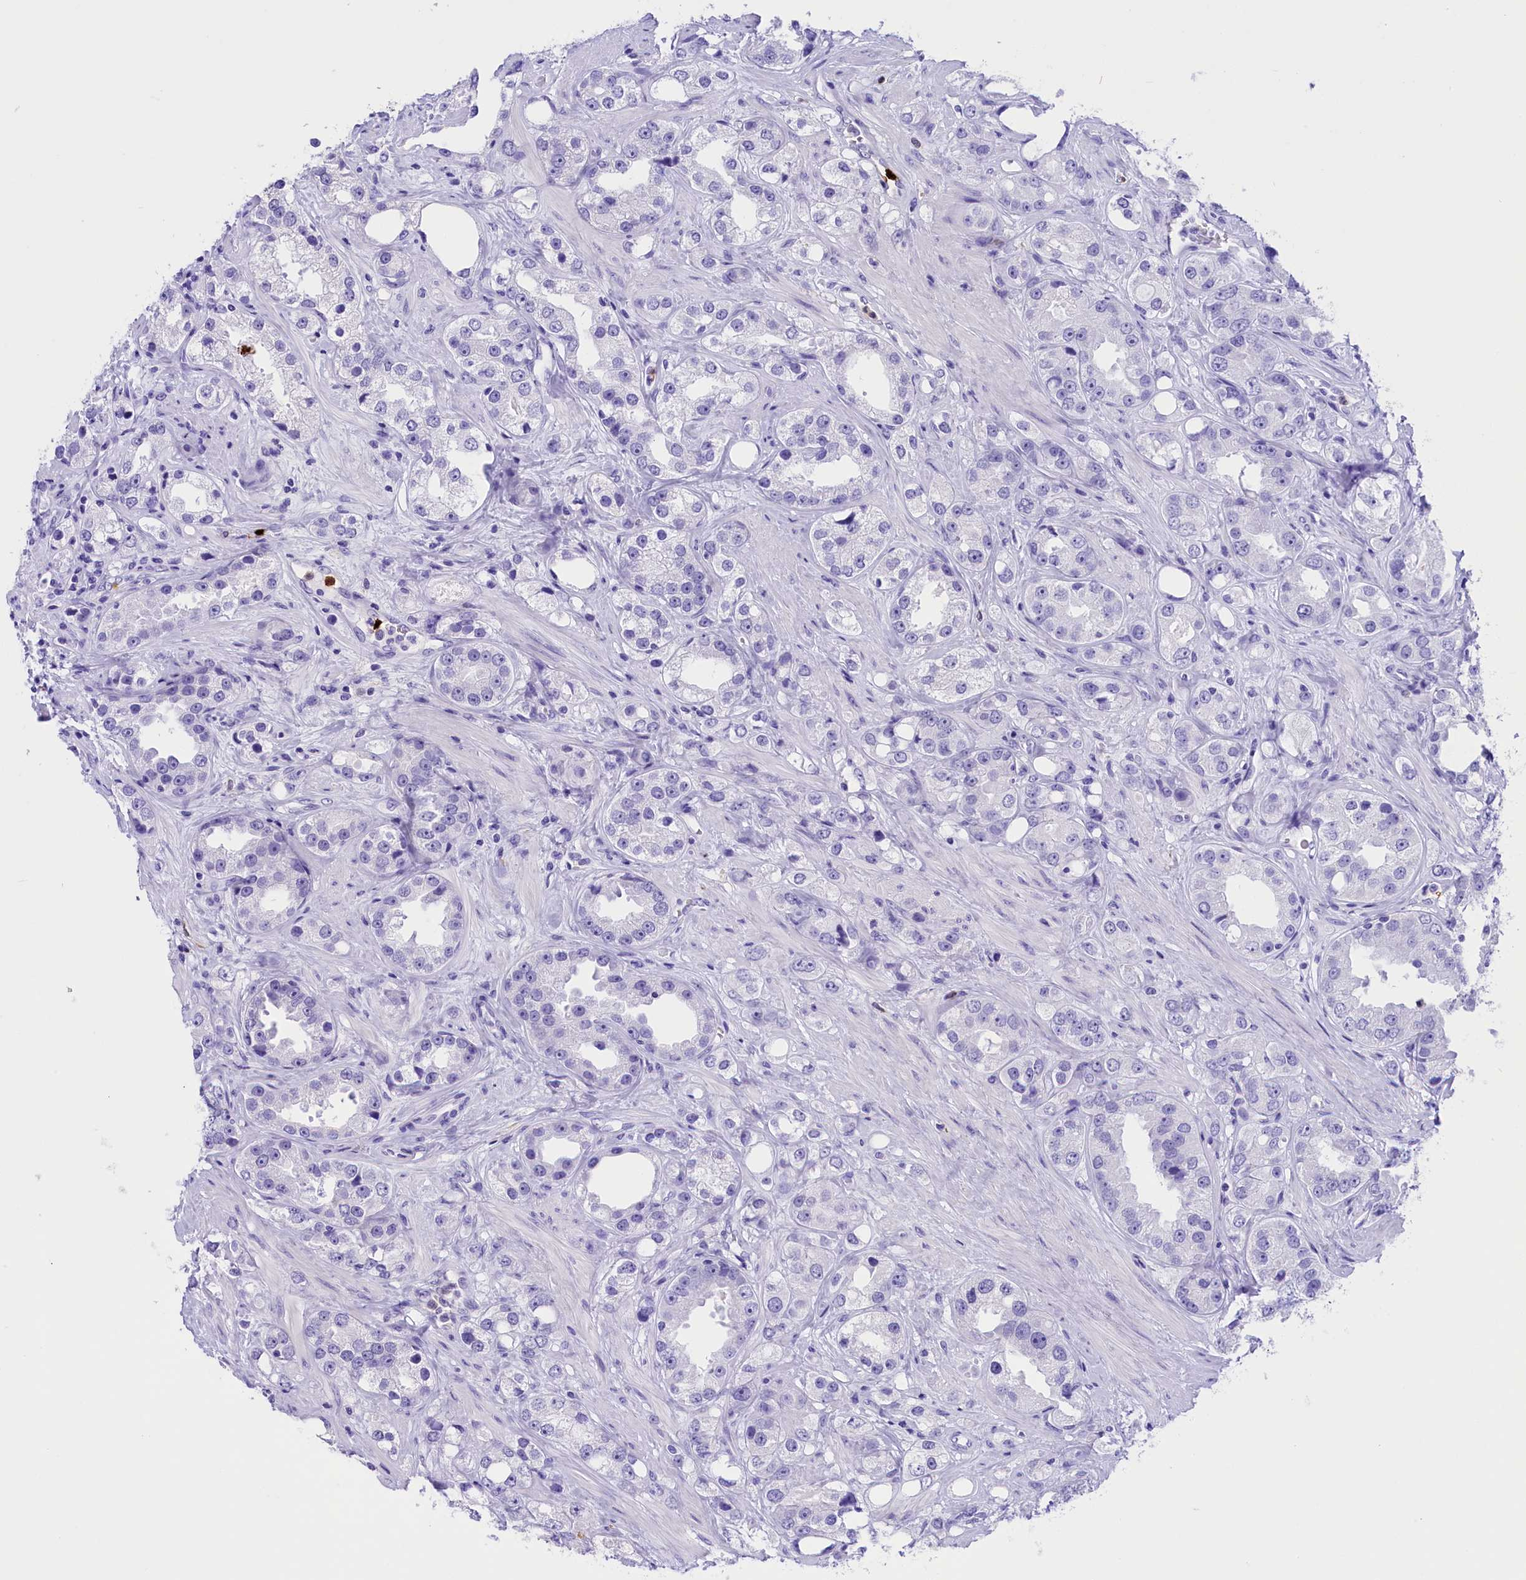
{"staining": {"intensity": "negative", "quantity": "none", "location": "none"}, "tissue": "prostate cancer", "cell_type": "Tumor cells", "image_type": "cancer", "snomed": [{"axis": "morphology", "description": "Adenocarcinoma, NOS"}, {"axis": "topography", "description": "Prostate"}], "caption": "Prostate cancer stained for a protein using immunohistochemistry (IHC) exhibits no staining tumor cells.", "gene": "CLC", "patient": {"sex": "male", "age": 79}}